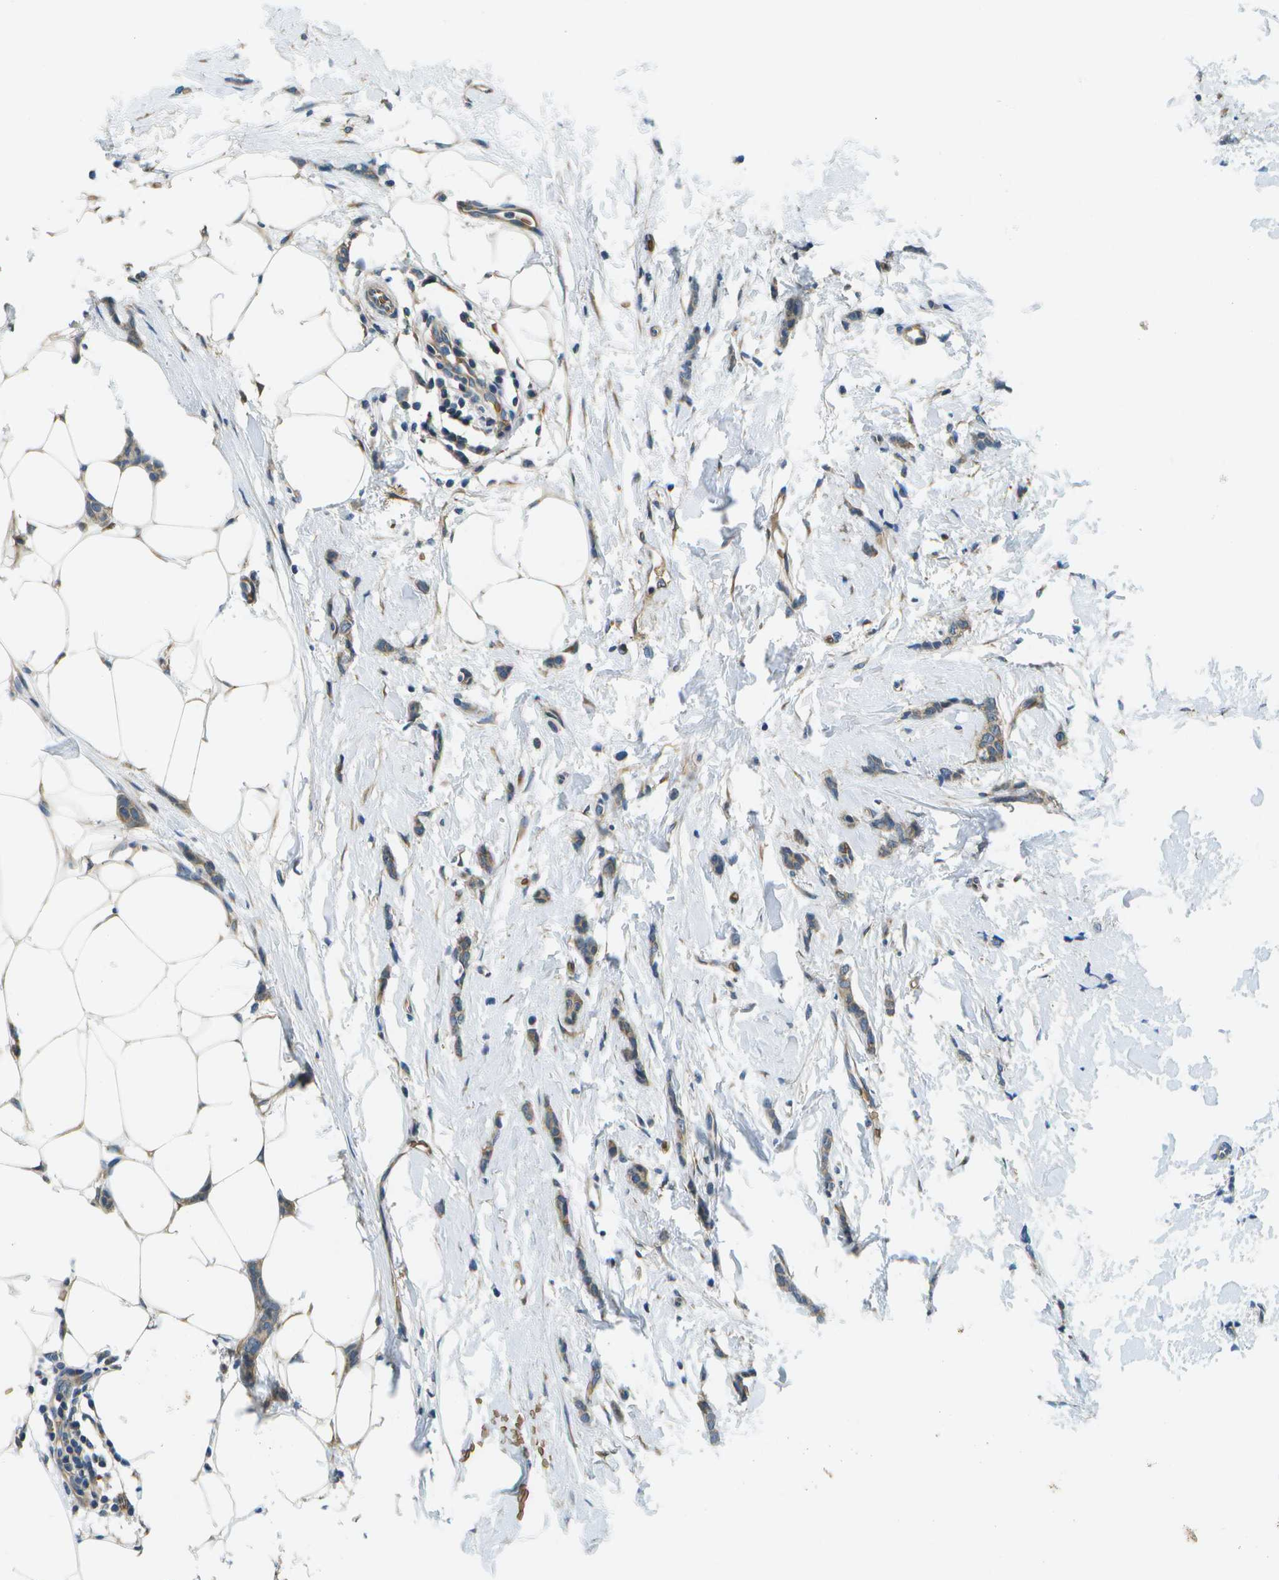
{"staining": {"intensity": "weak", "quantity": ">75%", "location": "cytoplasmic/membranous"}, "tissue": "breast cancer", "cell_type": "Tumor cells", "image_type": "cancer", "snomed": [{"axis": "morphology", "description": "Lobular carcinoma"}, {"axis": "topography", "description": "Skin"}, {"axis": "topography", "description": "Breast"}], "caption": "Weak cytoplasmic/membranous staining for a protein is present in approximately >75% of tumor cells of lobular carcinoma (breast) using immunohistochemistry.", "gene": "CTIF", "patient": {"sex": "female", "age": 46}}